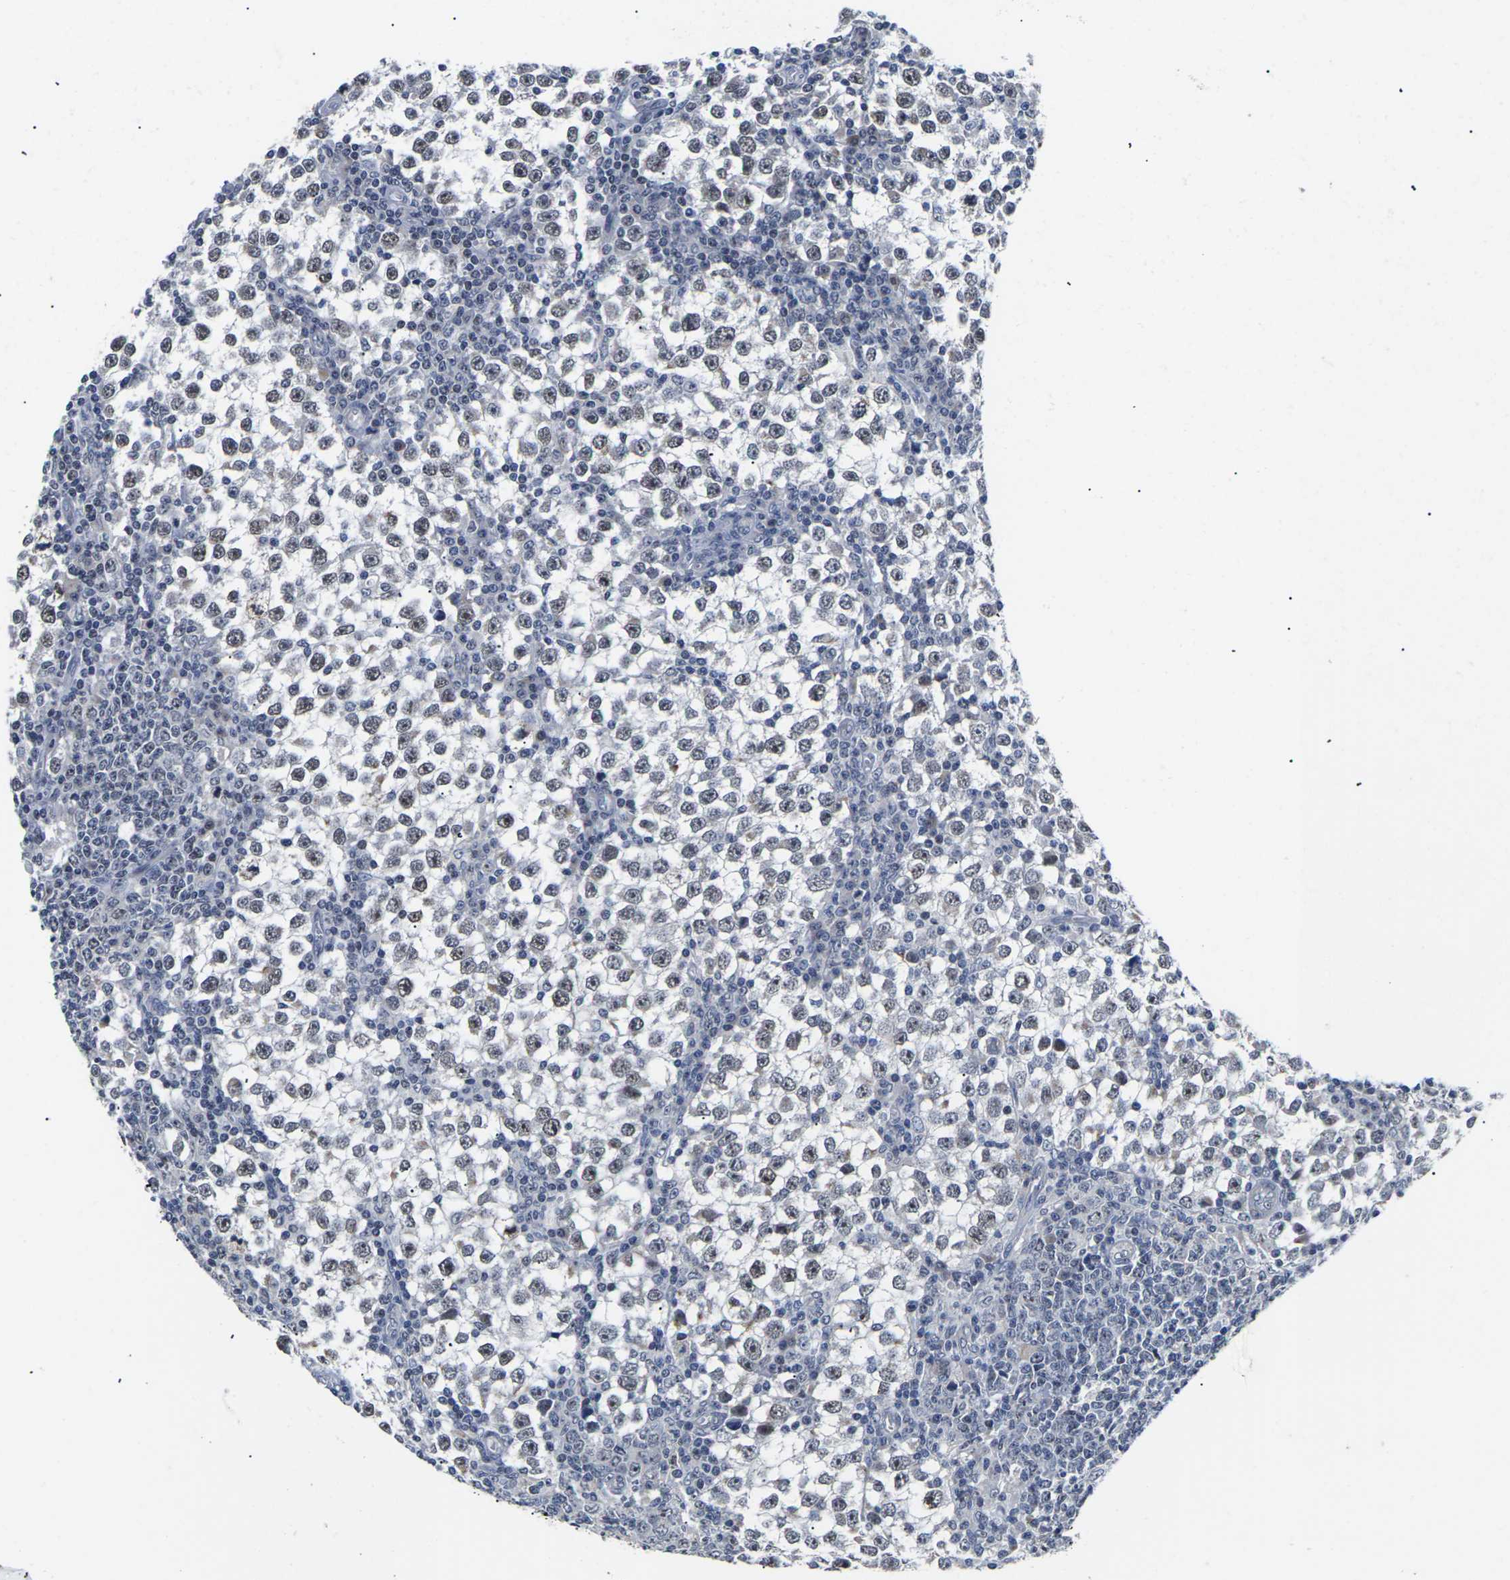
{"staining": {"intensity": "weak", "quantity": "25%-75%", "location": "nuclear"}, "tissue": "testis cancer", "cell_type": "Tumor cells", "image_type": "cancer", "snomed": [{"axis": "morphology", "description": "Seminoma, NOS"}, {"axis": "topography", "description": "Testis"}], "caption": "An IHC histopathology image of tumor tissue is shown. Protein staining in brown shows weak nuclear positivity in seminoma (testis) within tumor cells. The staining was performed using DAB (3,3'-diaminobenzidine), with brown indicating positive protein expression. Nuclei are stained blue with hematoxylin.", "gene": "ST6GAL2", "patient": {"sex": "male", "age": 65}}